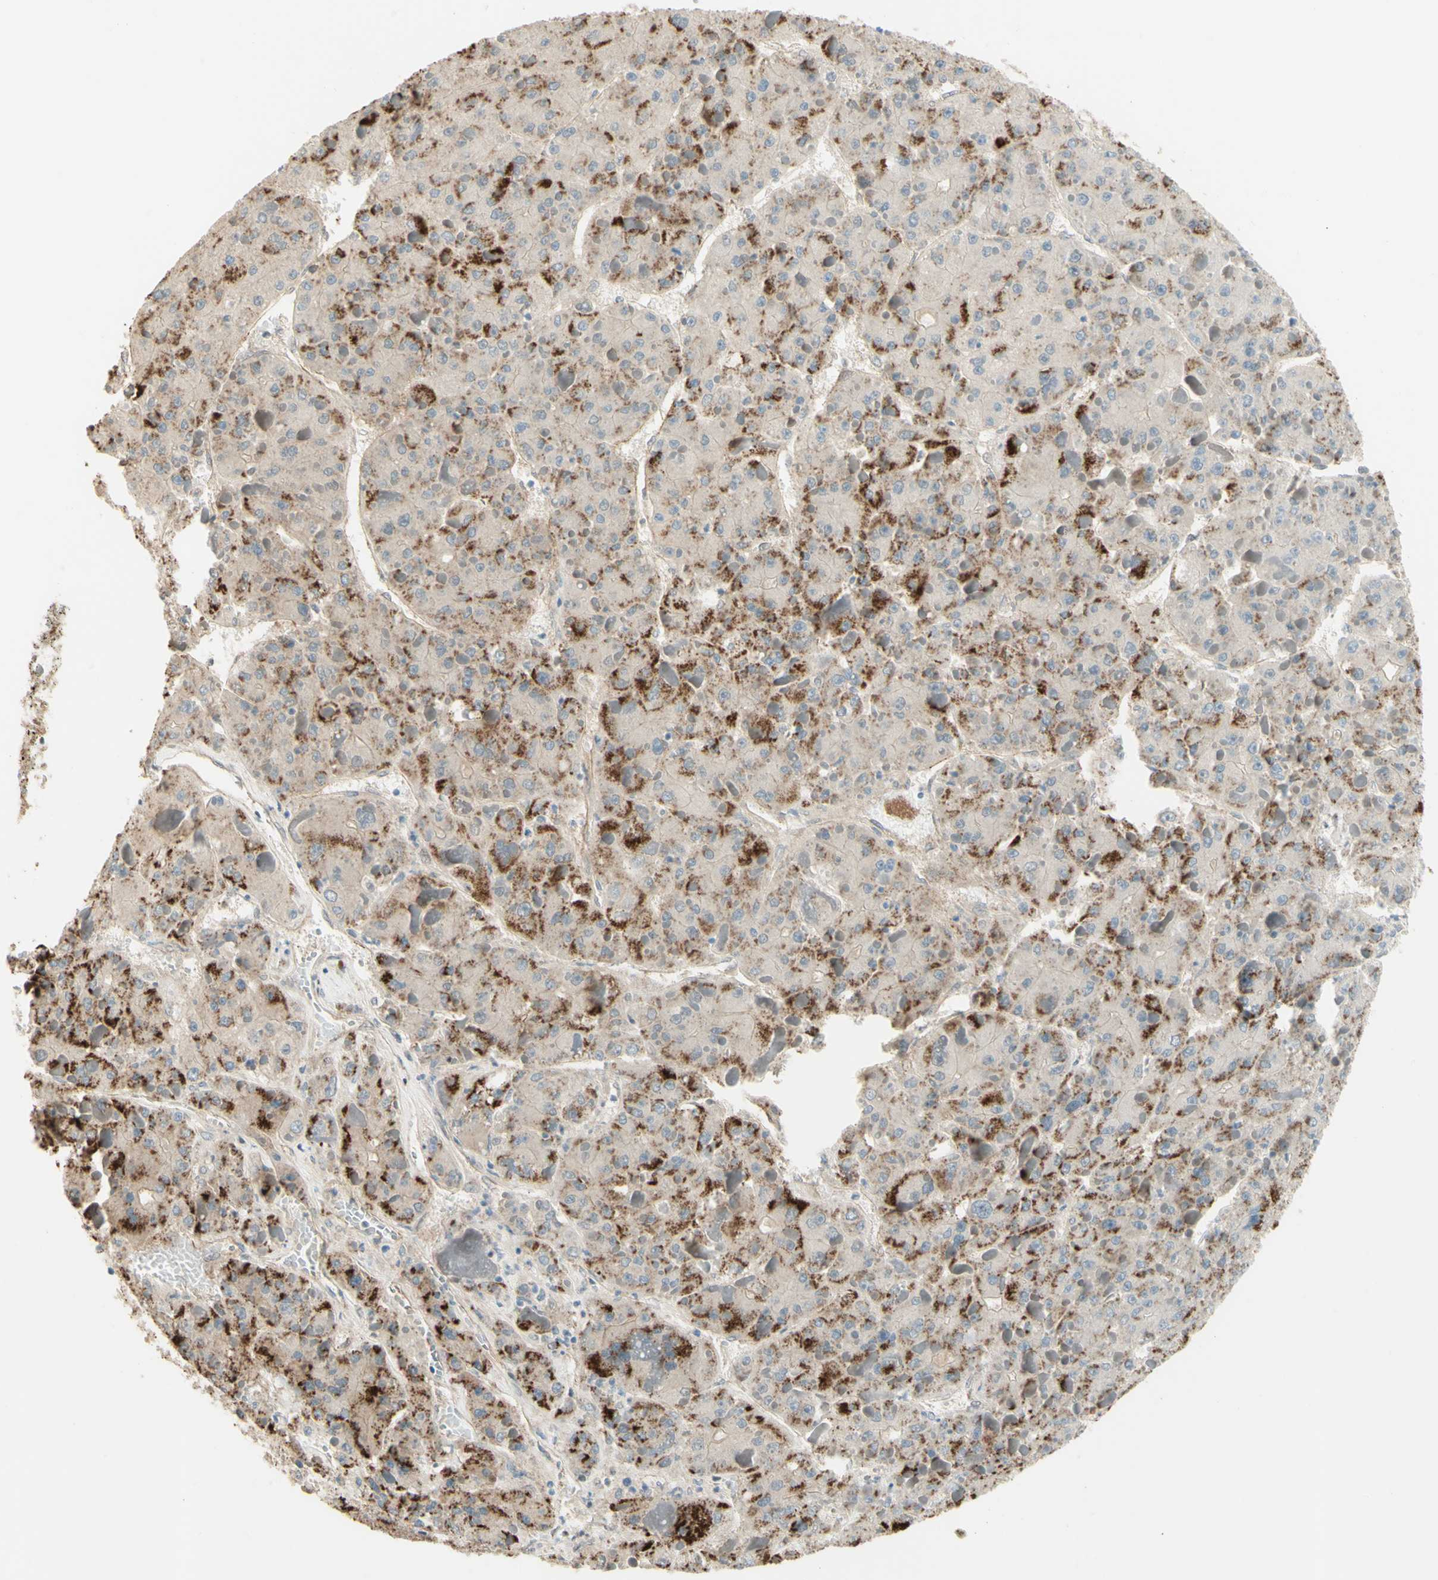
{"staining": {"intensity": "strong", "quantity": ">75%", "location": "cytoplasmic/membranous"}, "tissue": "liver cancer", "cell_type": "Tumor cells", "image_type": "cancer", "snomed": [{"axis": "morphology", "description": "Carcinoma, Hepatocellular, NOS"}, {"axis": "topography", "description": "Liver"}], "caption": "Immunohistochemistry (IHC) histopathology image of neoplastic tissue: liver hepatocellular carcinoma stained using IHC shows high levels of strong protein expression localized specifically in the cytoplasmic/membranous of tumor cells, appearing as a cytoplasmic/membranous brown color.", "gene": "ANGPT2", "patient": {"sex": "female", "age": 73}}